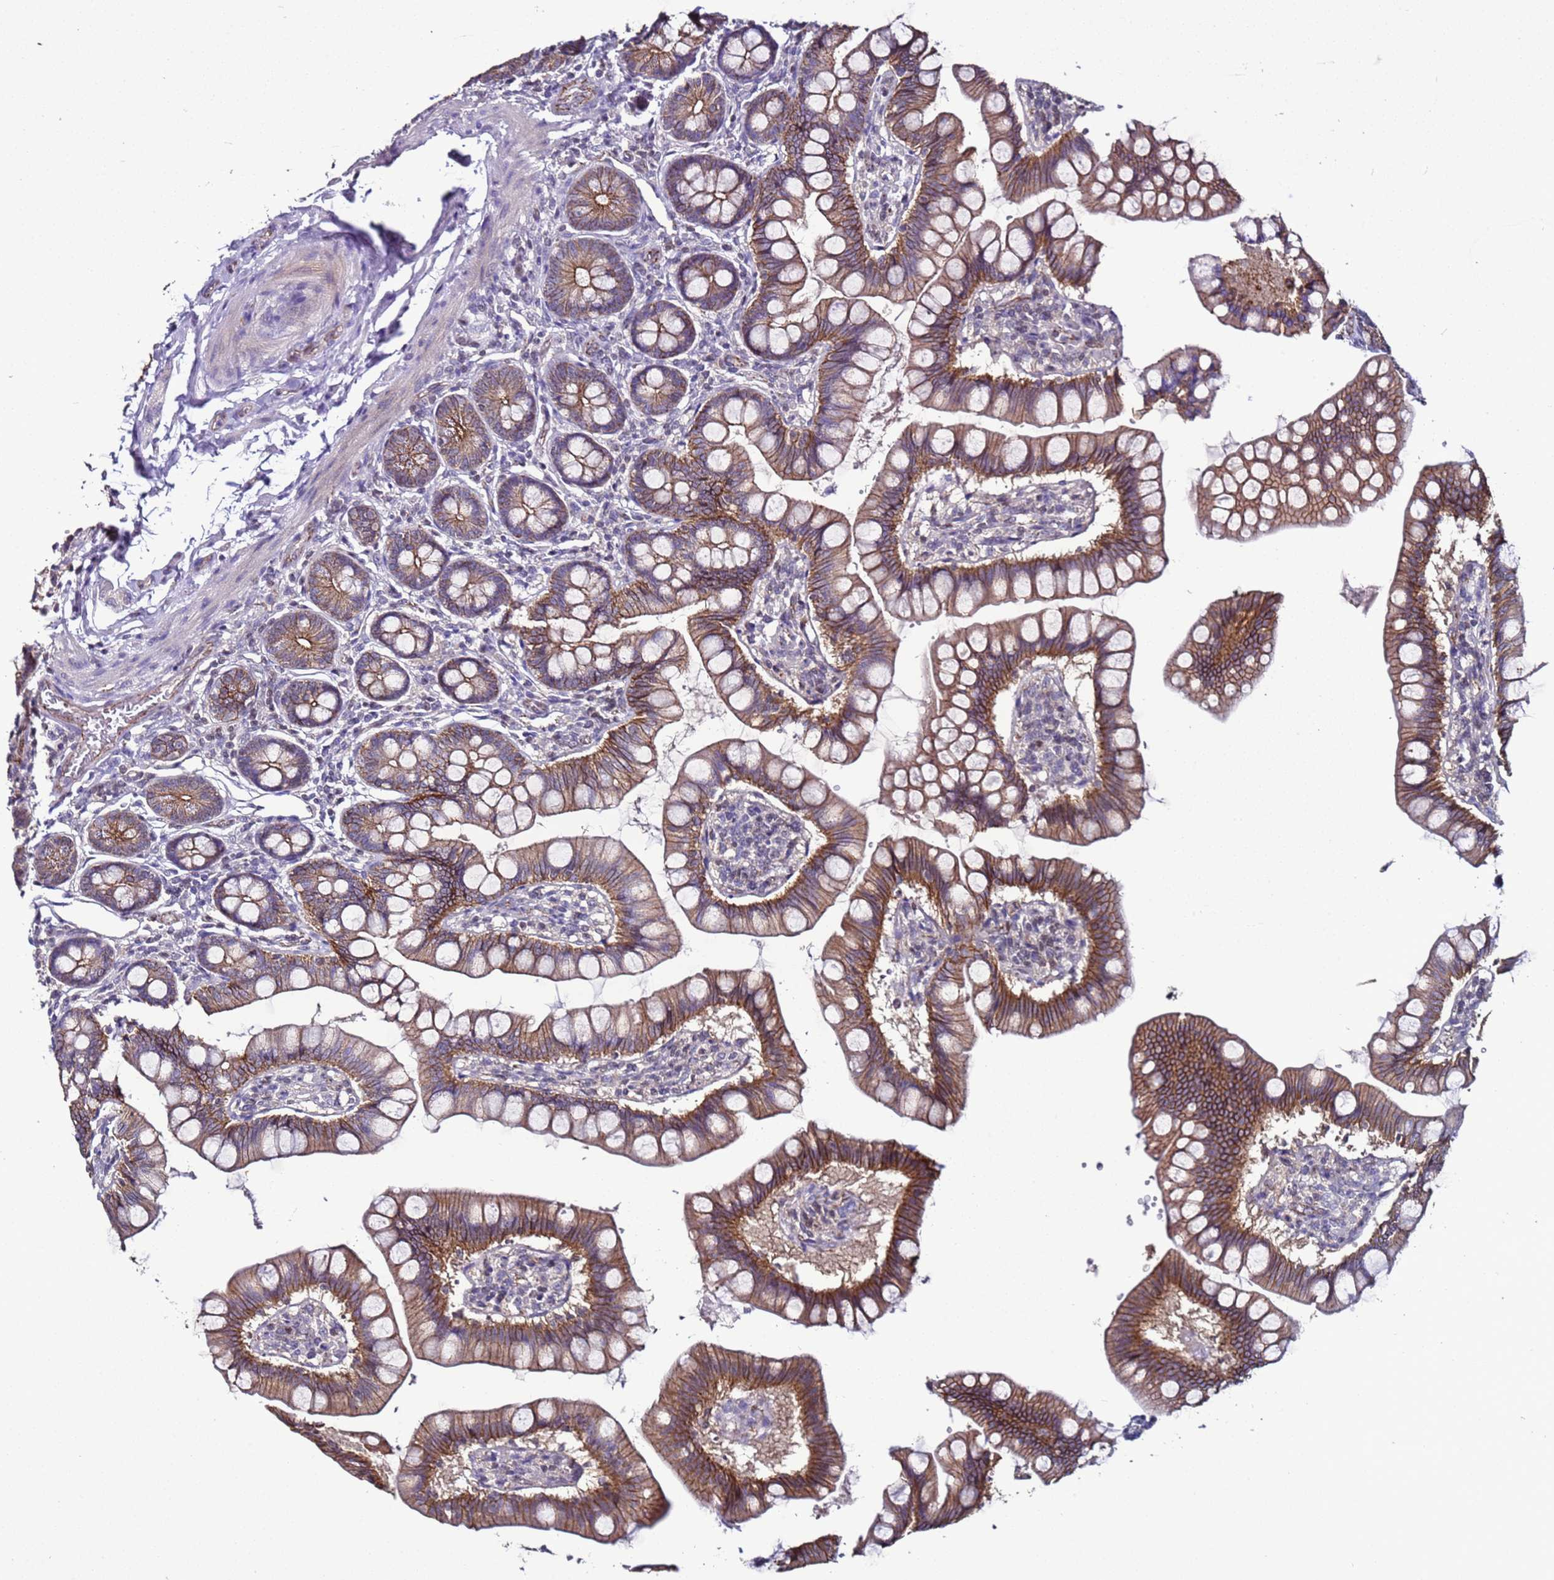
{"staining": {"intensity": "moderate", "quantity": ">75%", "location": "cytoplasmic/membranous"}, "tissue": "small intestine", "cell_type": "Glandular cells", "image_type": "normal", "snomed": [{"axis": "morphology", "description": "Normal tissue, NOS"}, {"axis": "topography", "description": "Small intestine"}], "caption": "Benign small intestine demonstrates moderate cytoplasmic/membranous positivity in about >75% of glandular cells.", "gene": "TENM3", "patient": {"sex": "male", "age": 7}}